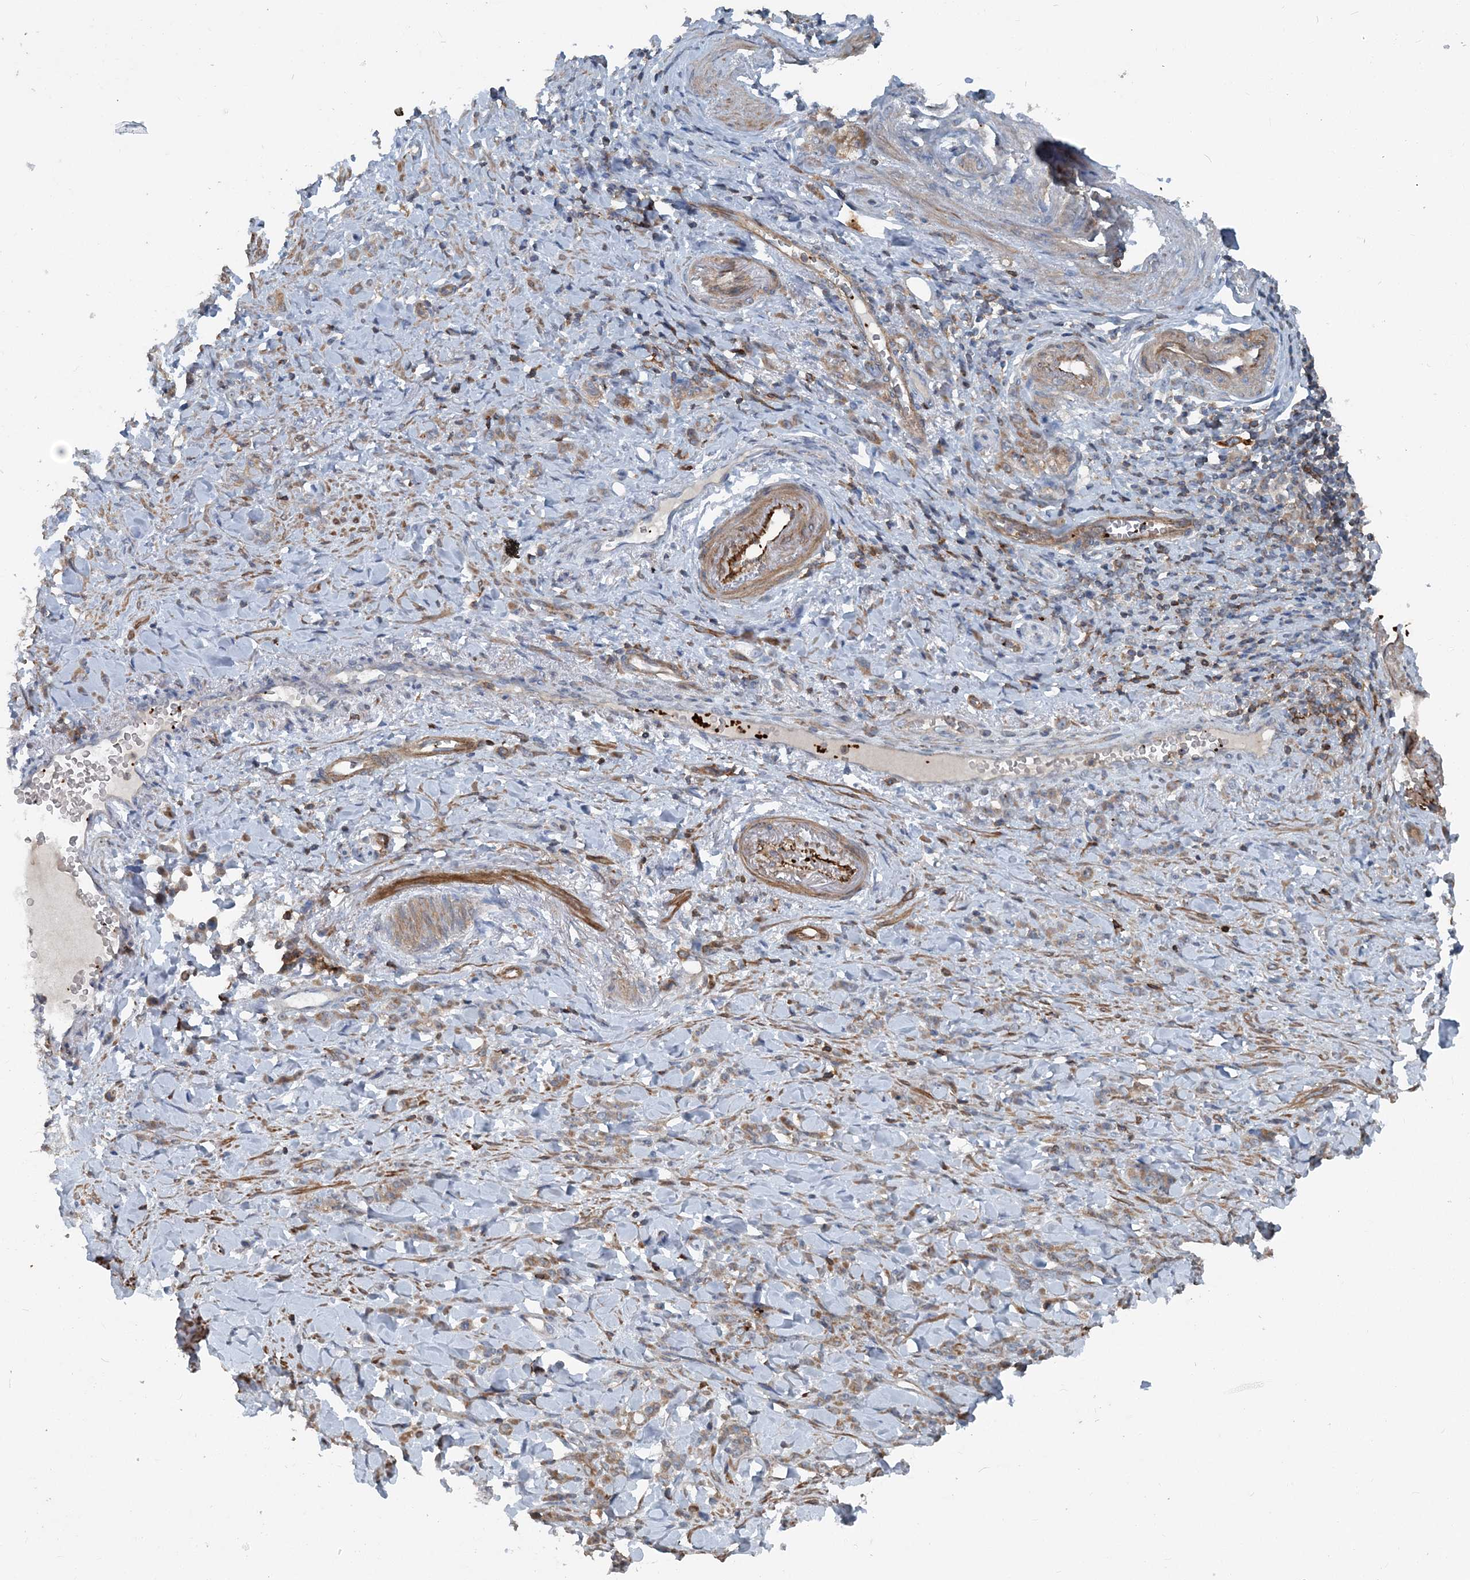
{"staining": {"intensity": "weak", "quantity": ">75%", "location": "cytoplasmic/membranous"}, "tissue": "stomach cancer", "cell_type": "Tumor cells", "image_type": "cancer", "snomed": [{"axis": "morphology", "description": "Normal tissue, NOS"}, {"axis": "morphology", "description": "Adenocarcinoma, NOS"}, {"axis": "topography", "description": "Stomach"}], "caption": "Immunohistochemistry histopathology image of stomach cancer stained for a protein (brown), which reveals low levels of weak cytoplasmic/membranous positivity in about >75% of tumor cells.", "gene": "DGUOK", "patient": {"sex": "male", "age": 82}}